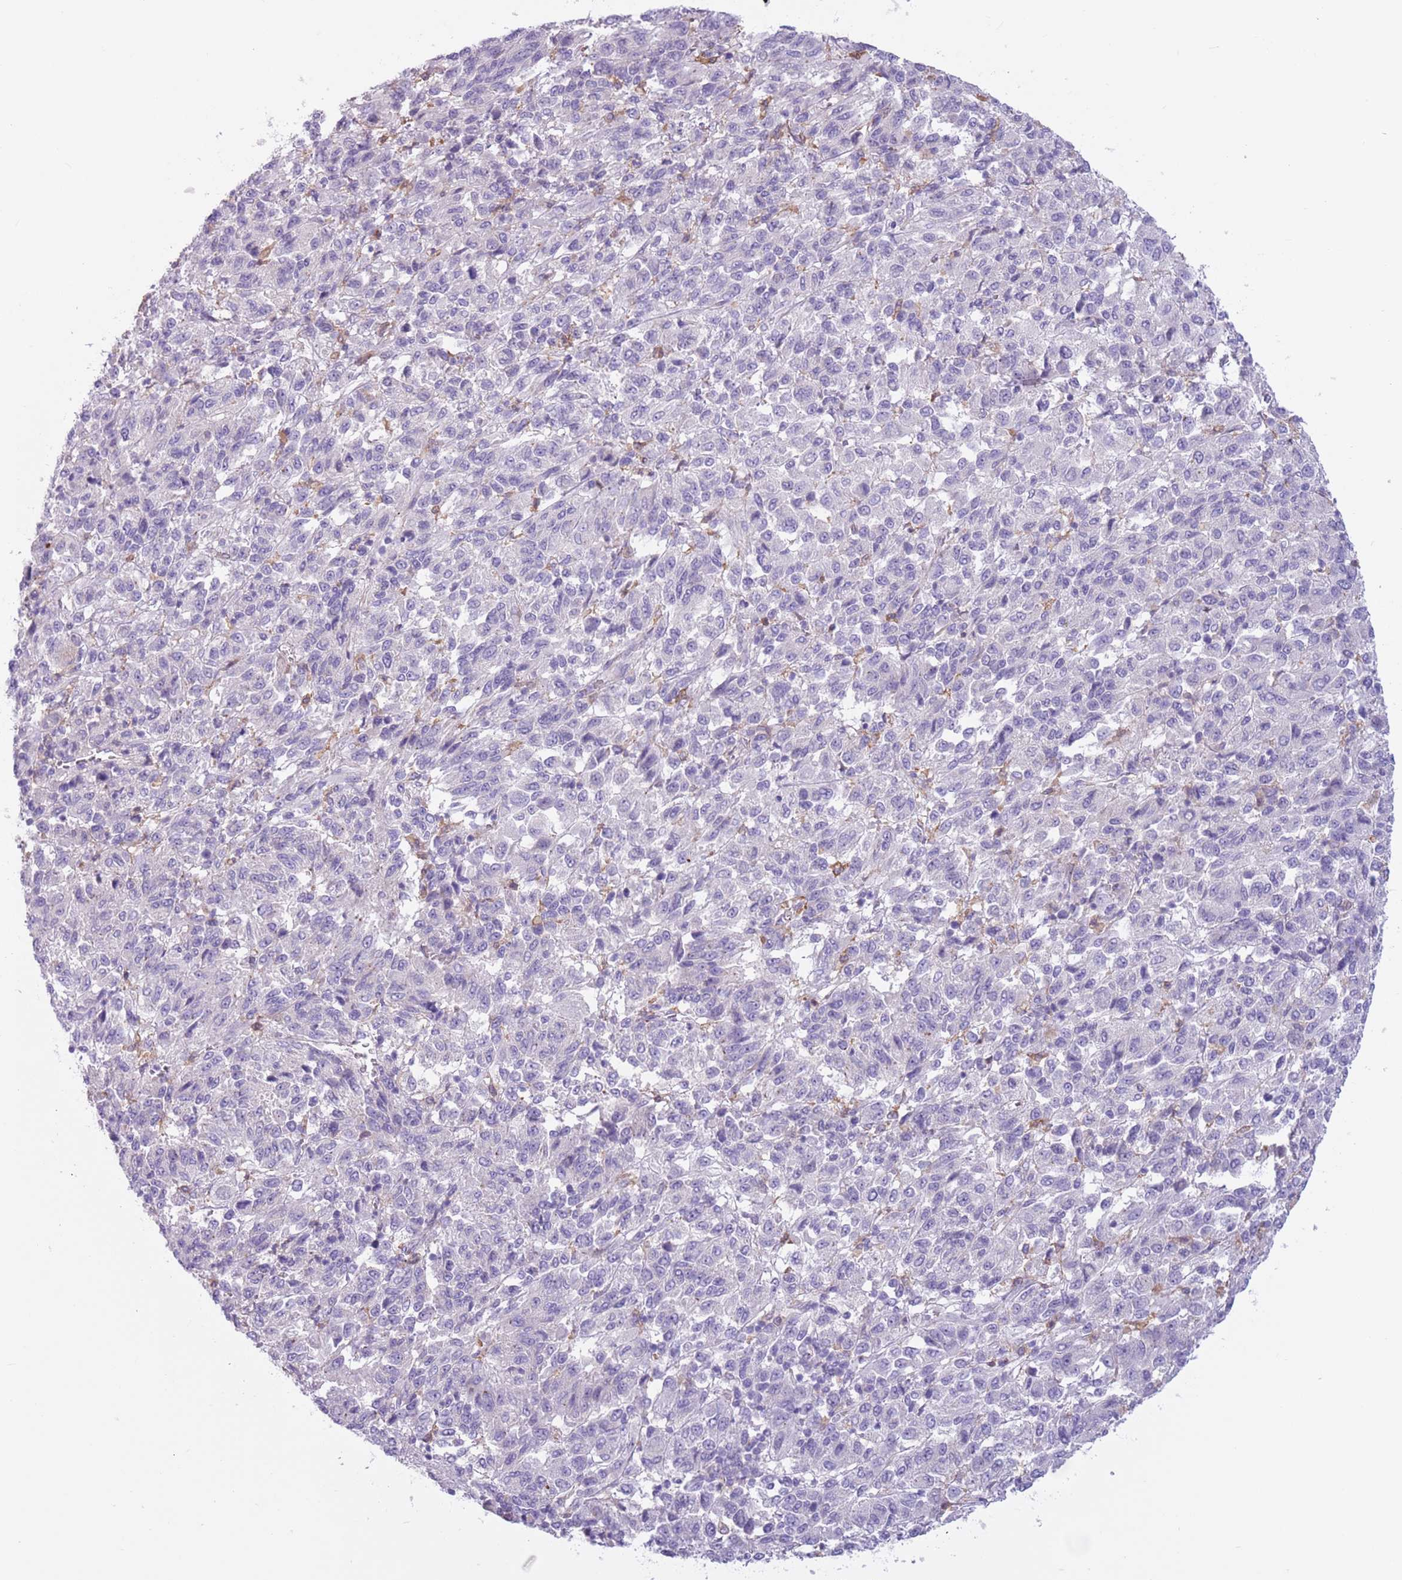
{"staining": {"intensity": "negative", "quantity": "none", "location": "none"}, "tissue": "melanoma", "cell_type": "Tumor cells", "image_type": "cancer", "snomed": [{"axis": "morphology", "description": "Malignant melanoma, Metastatic site"}, {"axis": "topography", "description": "Lung"}], "caption": "Immunohistochemistry (IHC) photomicrograph of neoplastic tissue: malignant melanoma (metastatic site) stained with DAB shows no significant protein positivity in tumor cells.", "gene": "SNX6", "patient": {"sex": "male", "age": 64}}